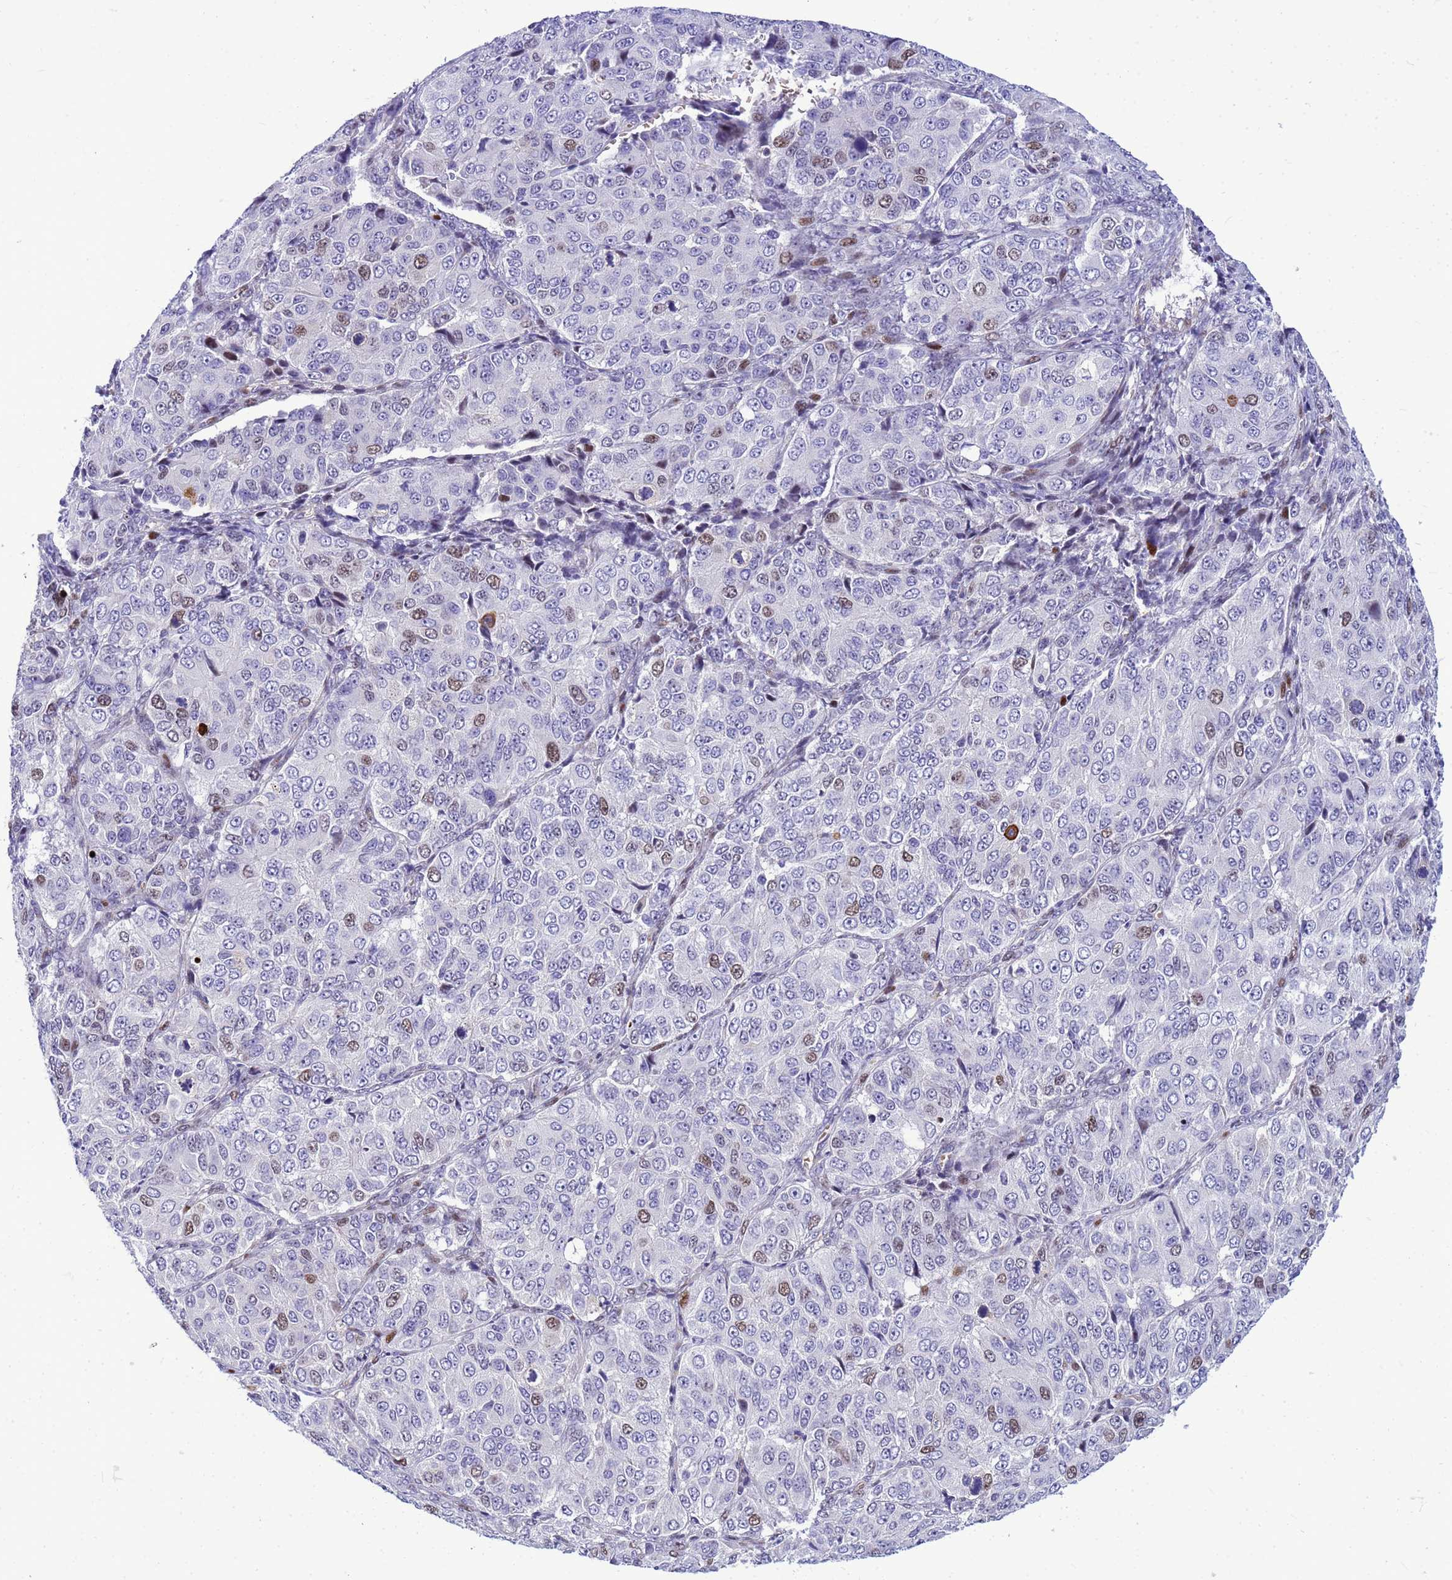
{"staining": {"intensity": "moderate", "quantity": "<25%", "location": "nuclear"}, "tissue": "ovarian cancer", "cell_type": "Tumor cells", "image_type": "cancer", "snomed": [{"axis": "morphology", "description": "Carcinoma, endometroid"}, {"axis": "topography", "description": "Ovary"}], "caption": "A photomicrograph of ovarian endometroid carcinoma stained for a protein exhibits moderate nuclear brown staining in tumor cells.", "gene": "ADAMTS7", "patient": {"sex": "female", "age": 51}}